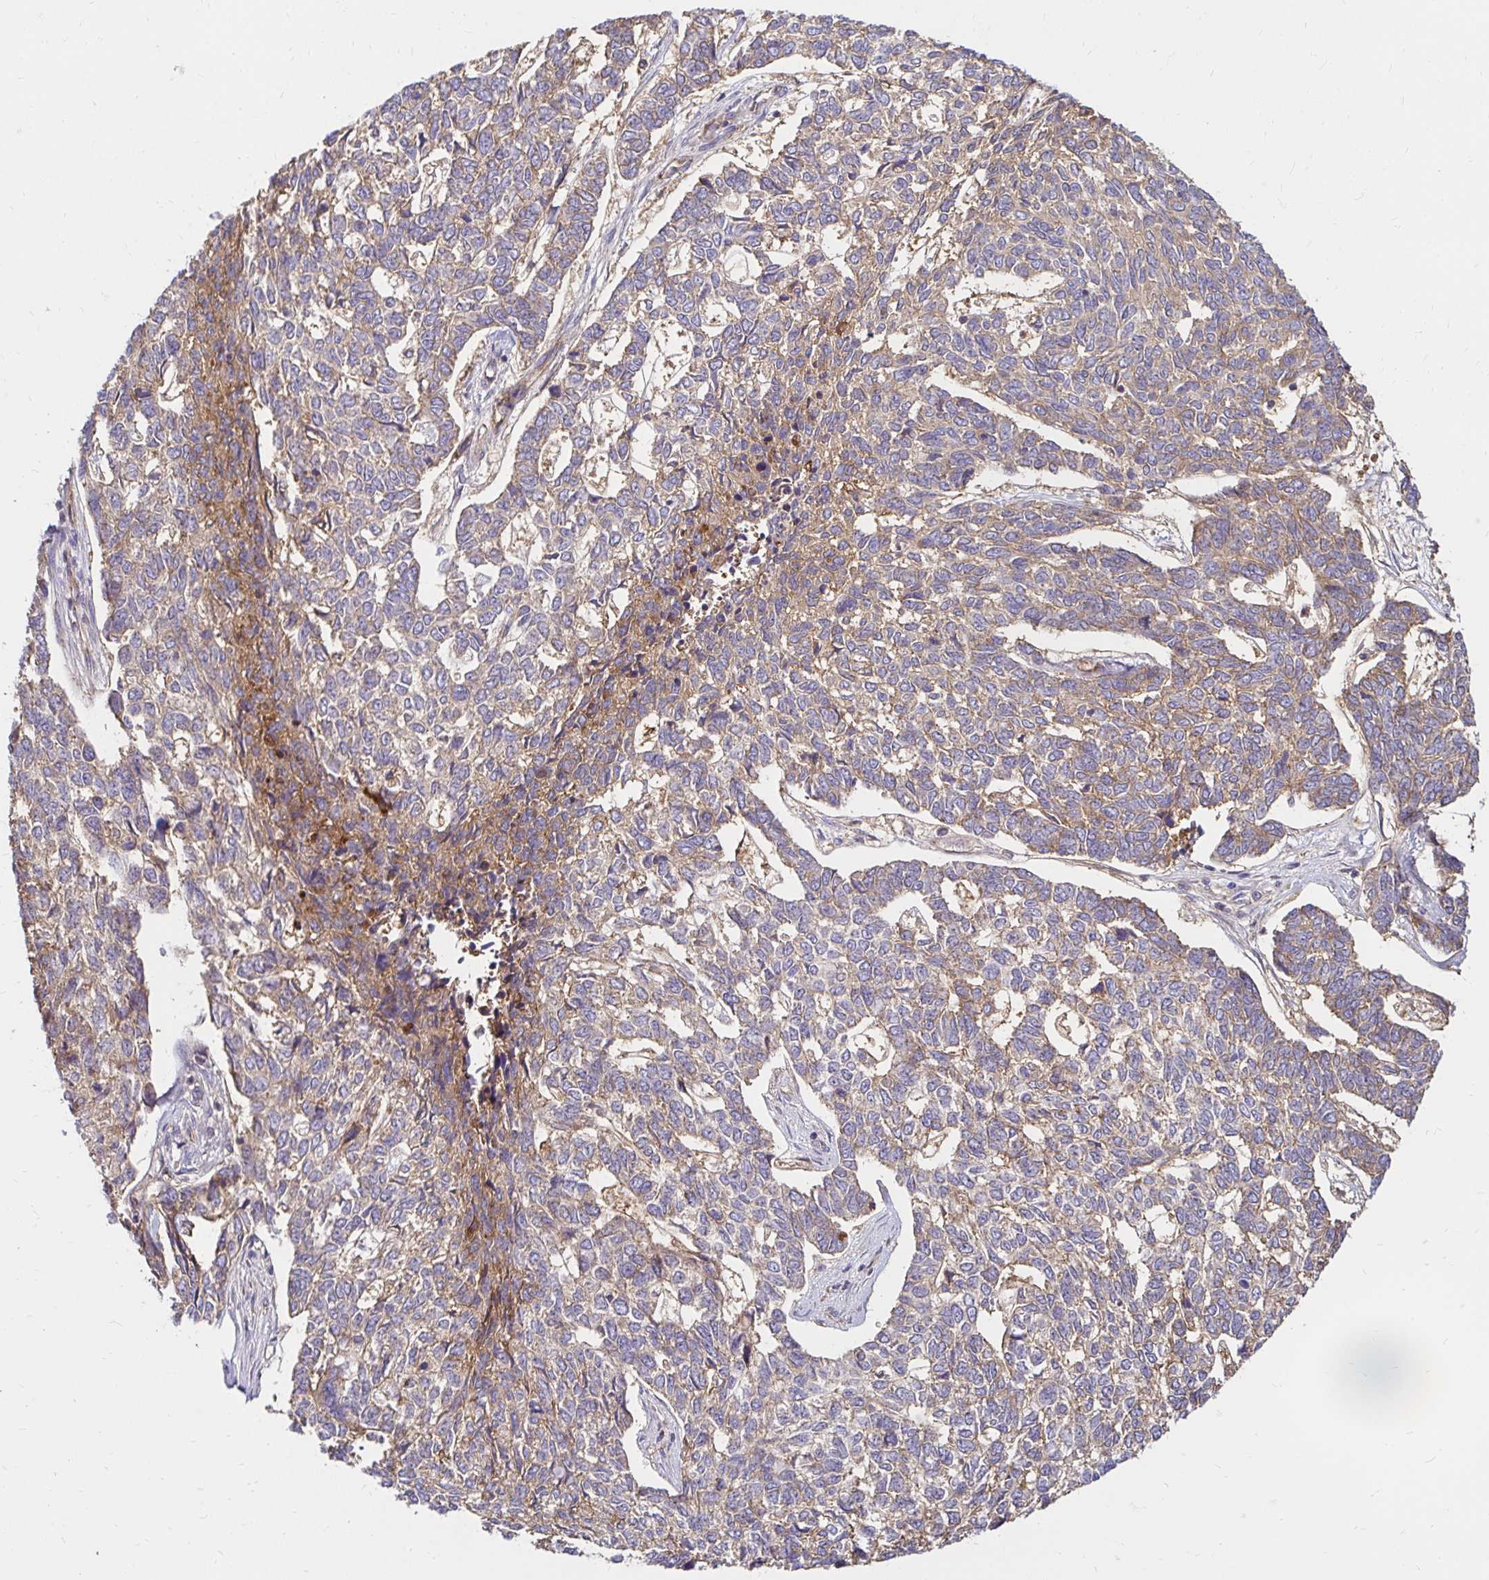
{"staining": {"intensity": "weak", "quantity": "25%-75%", "location": "cytoplasmic/membranous"}, "tissue": "skin cancer", "cell_type": "Tumor cells", "image_type": "cancer", "snomed": [{"axis": "morphology", "description": "Basal cell carcinoma"}, {"axis": "topography", "description": "Skin"}], "caption": "Immunohistochemistry of skin basal cell carcinoma exhibits low levels of weak cytoplasmic/membranous expression in about 25%-75% of tumor cells. Using DAB (brown) and hematoxylin (blue) stains, captured at high magnification using brightfield microscopy.", "gene": "ITGA2", "patient": {"sex": "female", "age": 65}}